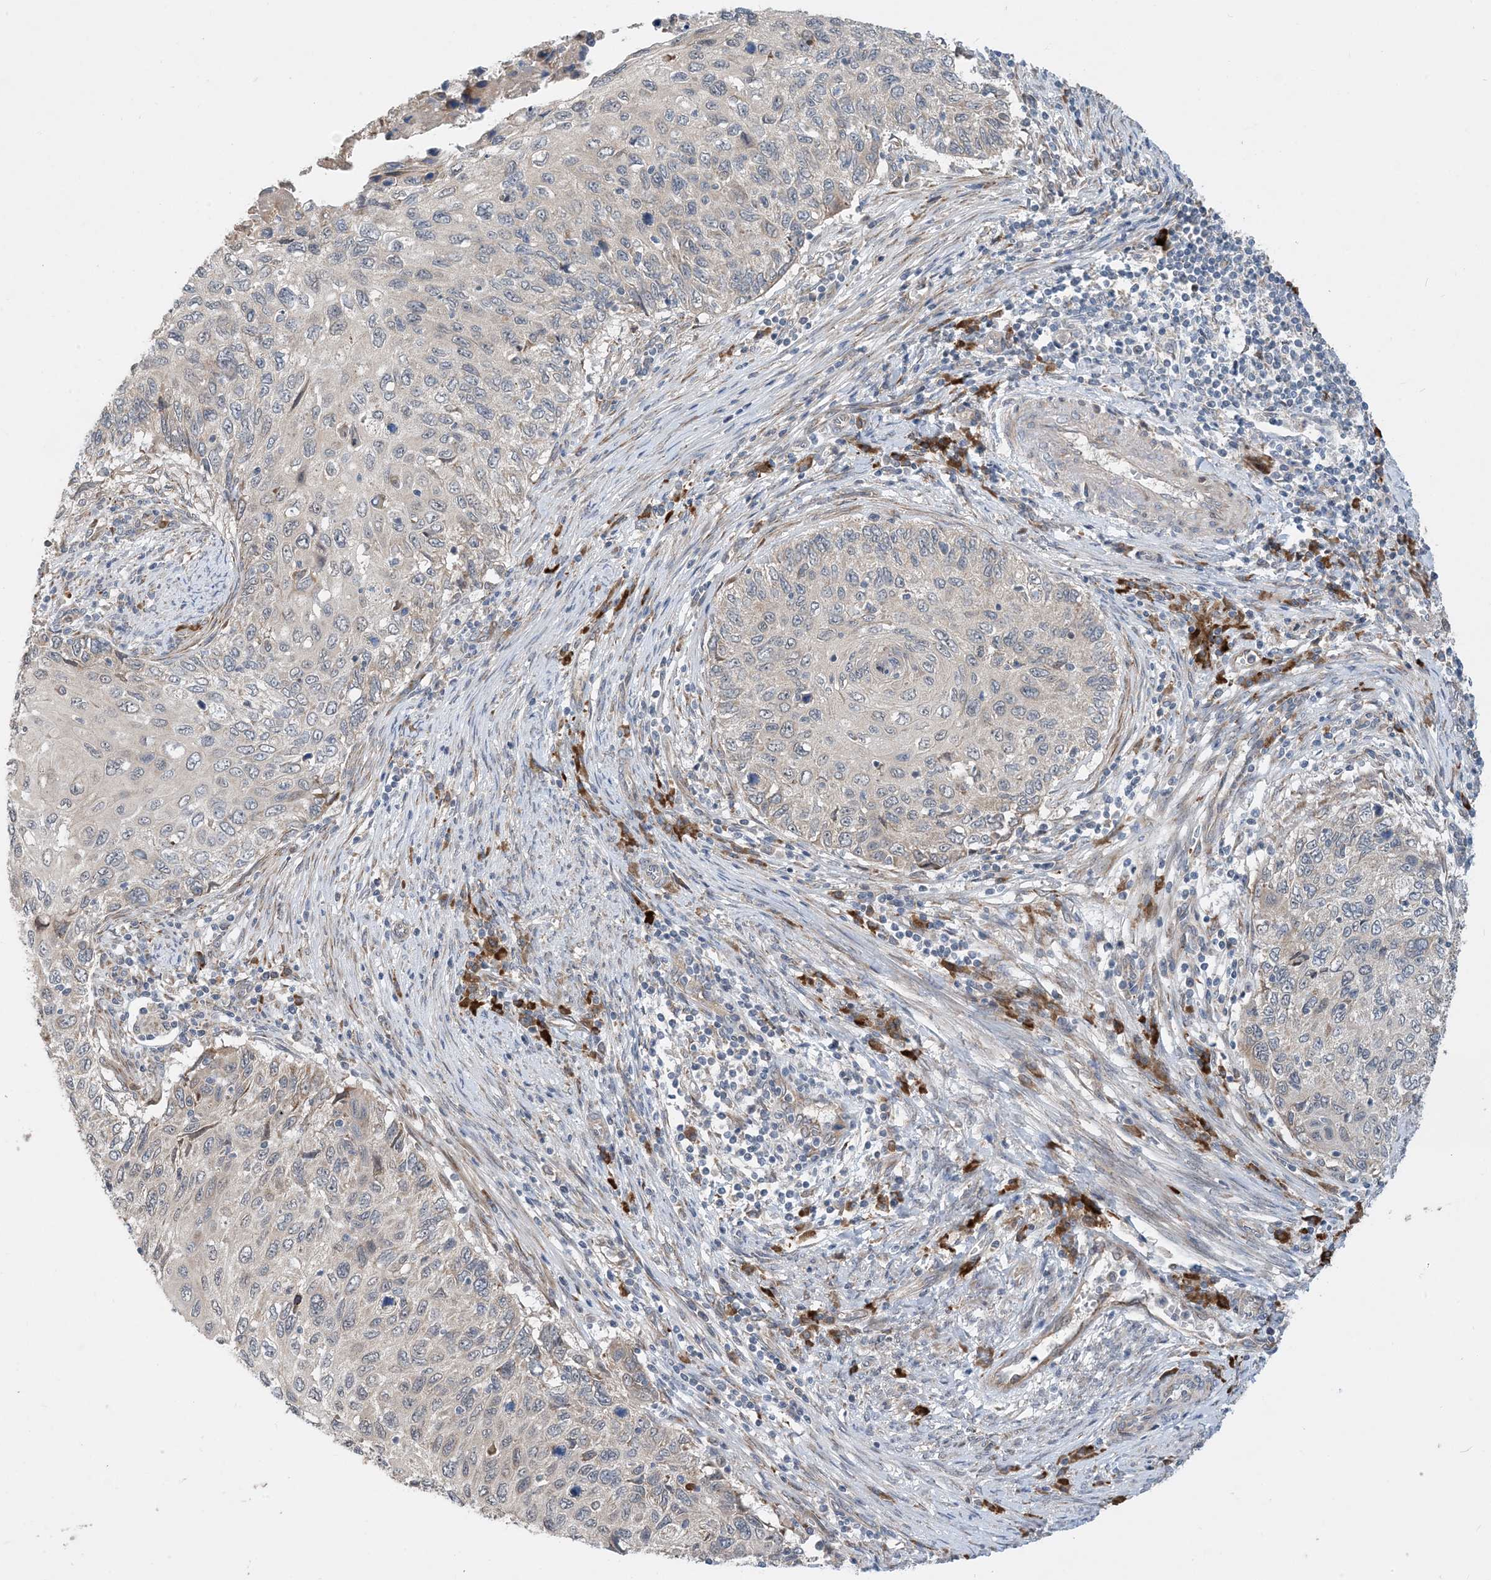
{"staining": {"intensity": "negative", "quantity": "none", "location": "none"}, "tissue": "cervical cancer", "cell_type": "Tumor cells", "image_type": "cancer", "snomed": [{"axis": "morphology", "description": "Squamous cell carcinoma, NOS"}, {"axis": "topography", "description": "Cervix"}], "caption": "A high-resolution photomicrograph shows immunohistochemistry (IHC) staining of cervical squamous cell carcinoma, which exhibits no significant positivity in tumor cells.", "gene": "PHOSPHO2", "patient": {"sex": "female", "age": 70}}